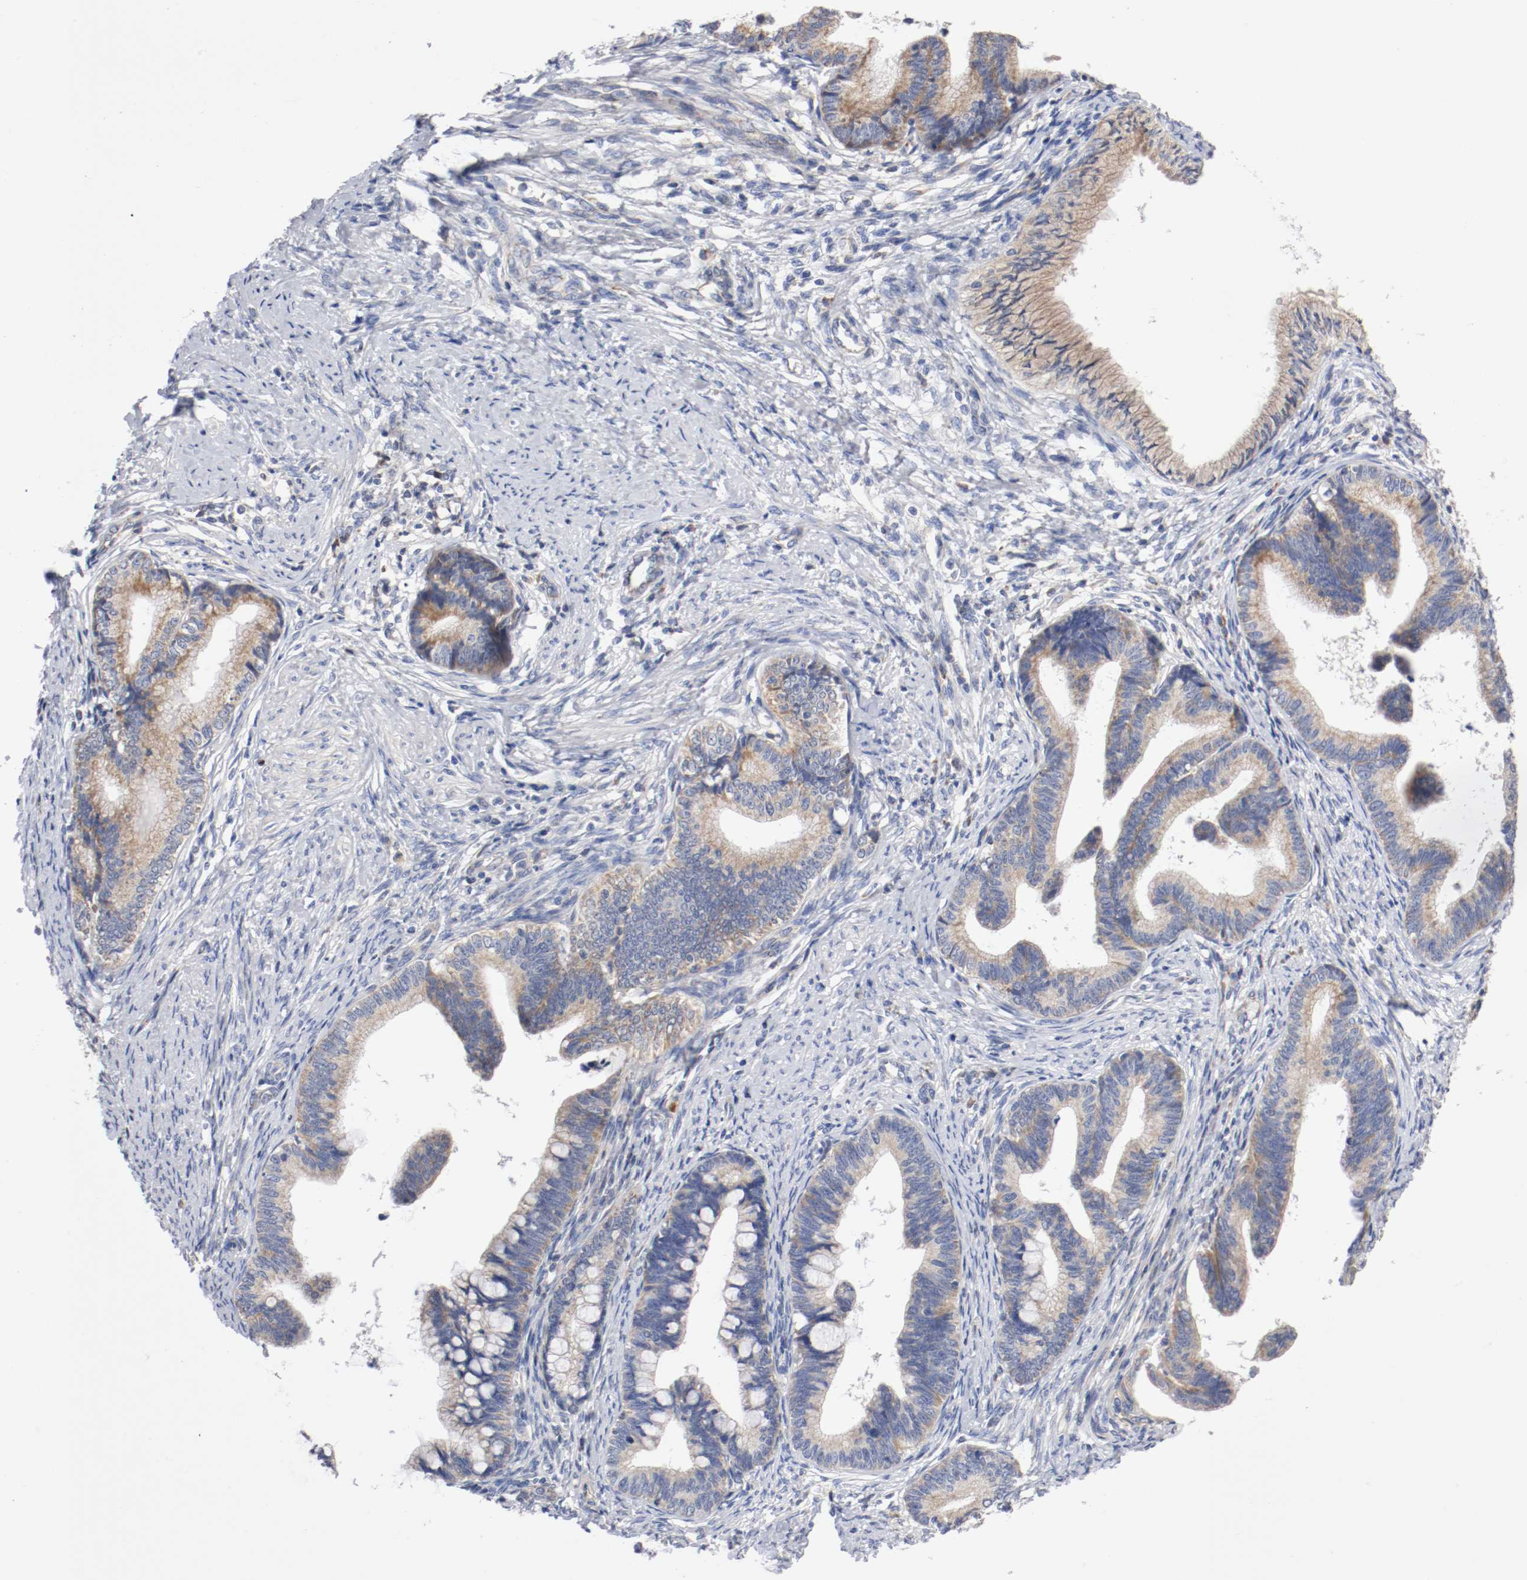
{"staining": {"intensity": "weak", "quantity": "25%-75%", "location": "cytoplasmic/membranous"}, "tissue": "cervical cancer", "cell_type": "Tumor cells", "image_type": "cancer", "snomed": [{"axis": "morphology", "description": "Adenocarcinoma, NOS"}, {"axis": "topography", "description": "Cervix"}], "caption": "A micrograph showing weak cytoplasmic/membranous staining in approximately 25%-75% of tumor cells in adenocarcinoma (cervical), as visualized by brown immunohistochemical staining.", "gene": "PCSK6", "patient": {"sex": "female", "age": 36}}